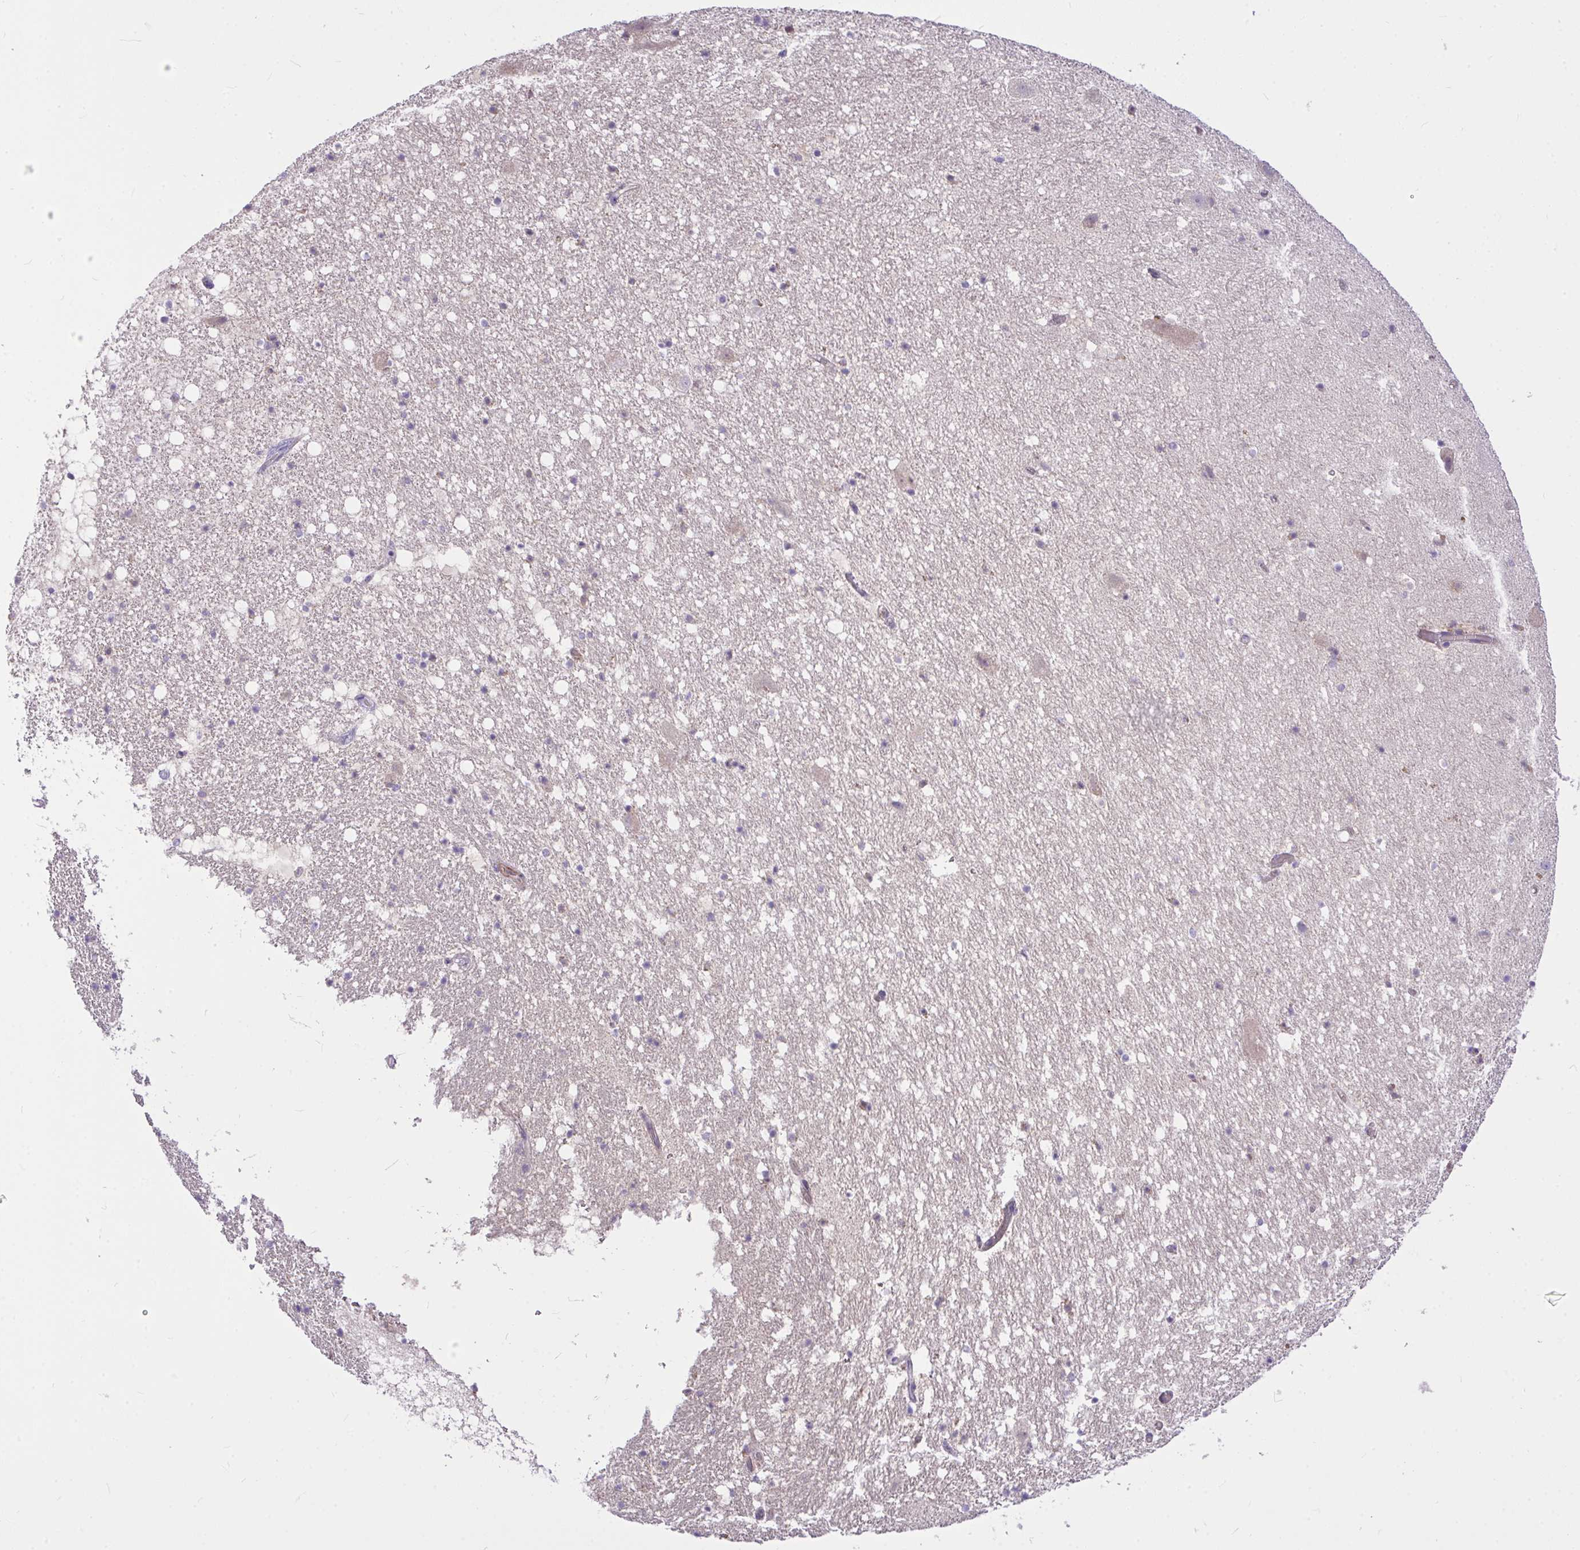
{"staining": {"intensity": "negative", "quantity": "none", "location": "none"}, "tissue": "hippocampus", "cell_type": "Glial cells", "image_type": "normal", "snomed": [{"axis": "morphology", "description": "Normal tissue, NOS"}, {"axis": "topography", "description": "Hippocampus"}], "caption": "DAB (3,3'-diaminobenzidine) immunohistochemical staining of benign human hippocampus exhibits no significant staining in glial cells. The staining is performed using DAB brown chromogen with nuclei counter-stained in using hematoxylin.", "gene": "MOCS1", "patient": {"sex": "female", "age": 42}}